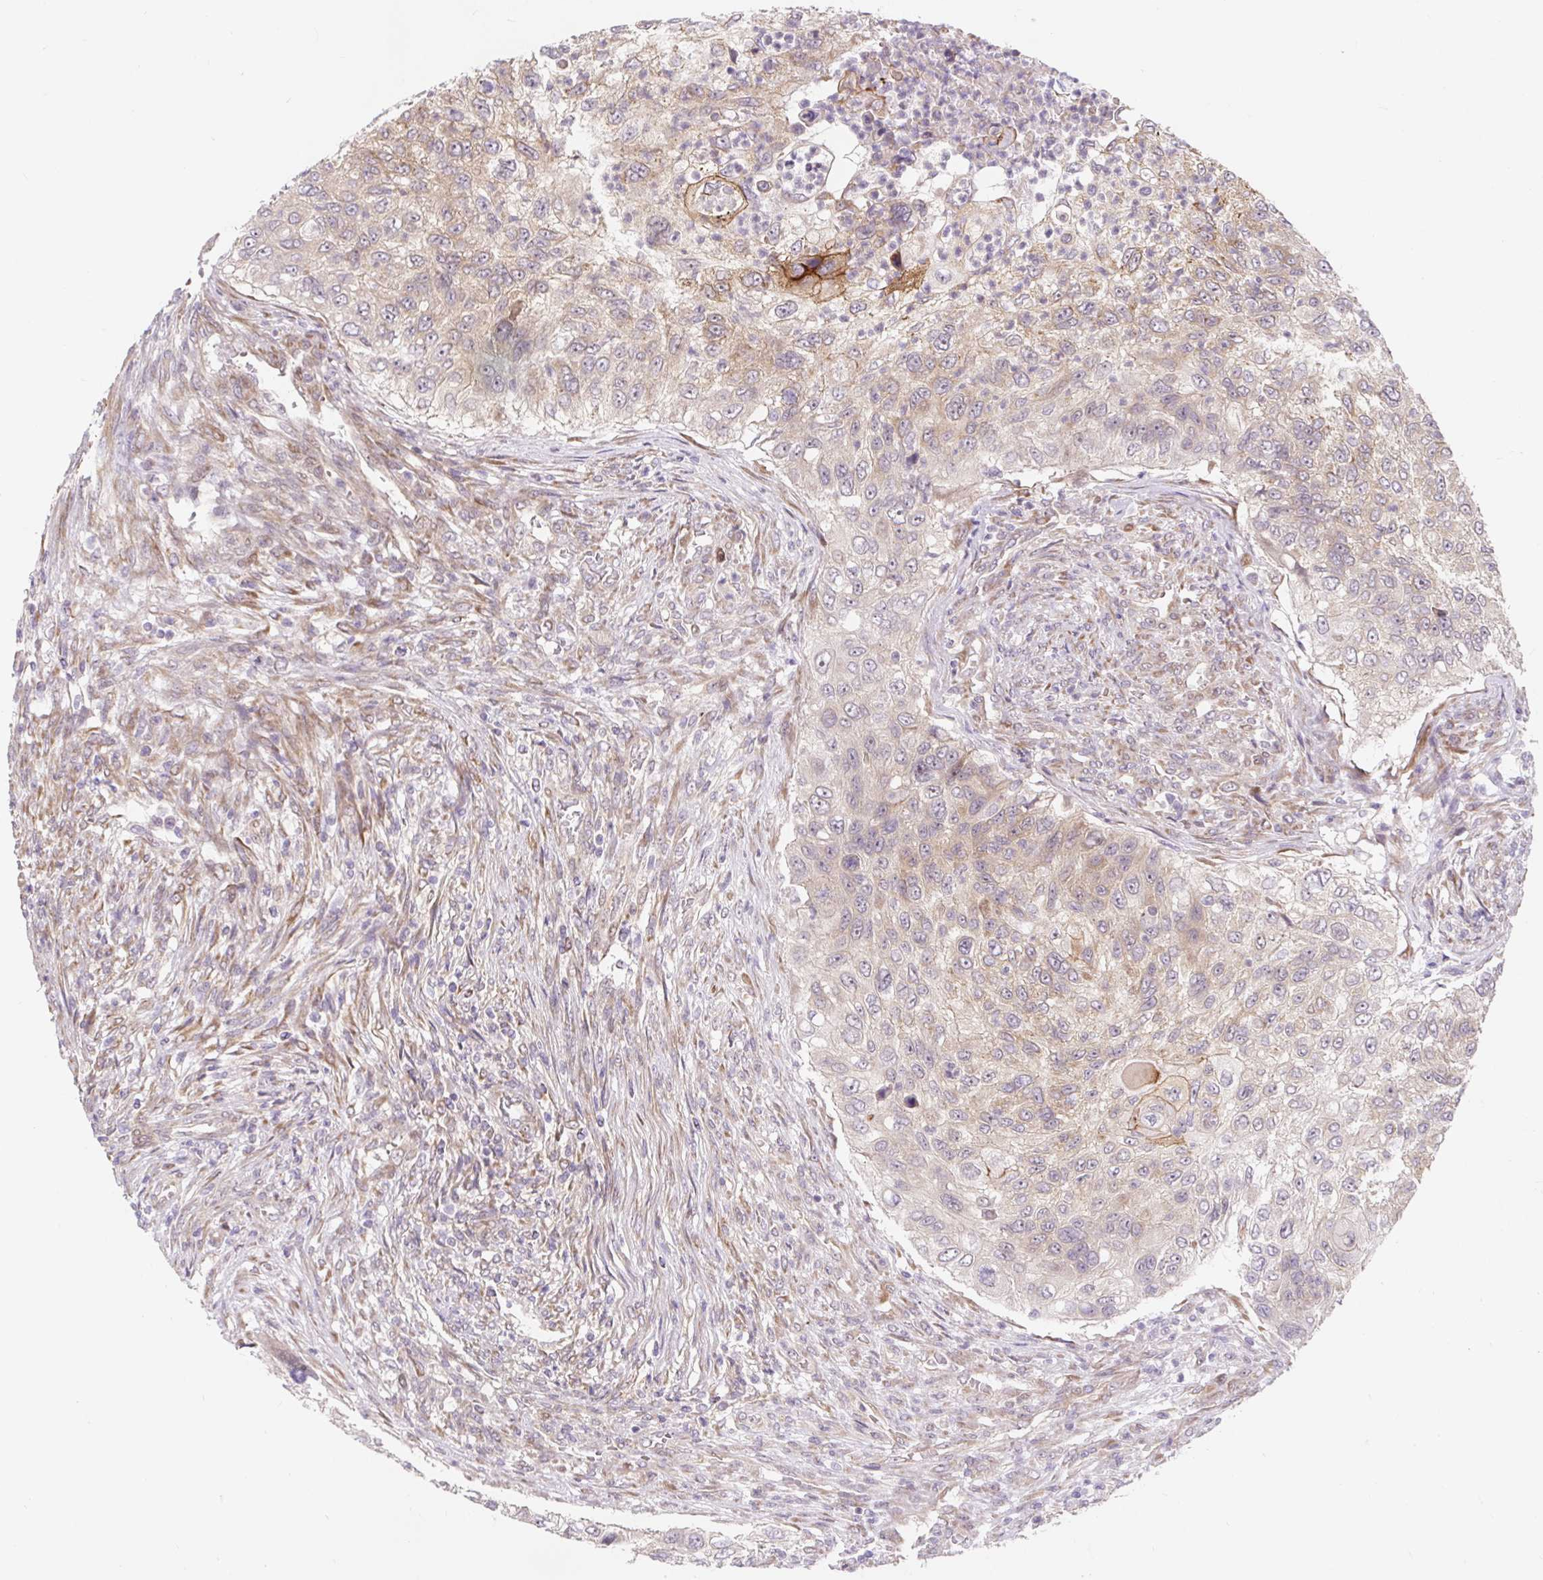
{"staining": {"intensity": "weak", "quantity": "<25%", "location": "cytoplasmic/membranous"}, "tissue": "urothelial cancer", "cell_type": "Tumor cells", "image_type": "cancer", "snomed": [{"axis": "morphology", "description": "Urothelial carcinoma, High grade"}, {"axis": "topography", "description": "Urinary bladder"}], "caption": "Tumor cells are negative for brown protein staining in urothelial cancer.", "gene": "LYPD5", "patient": {"sex": "female", "age": 60}}